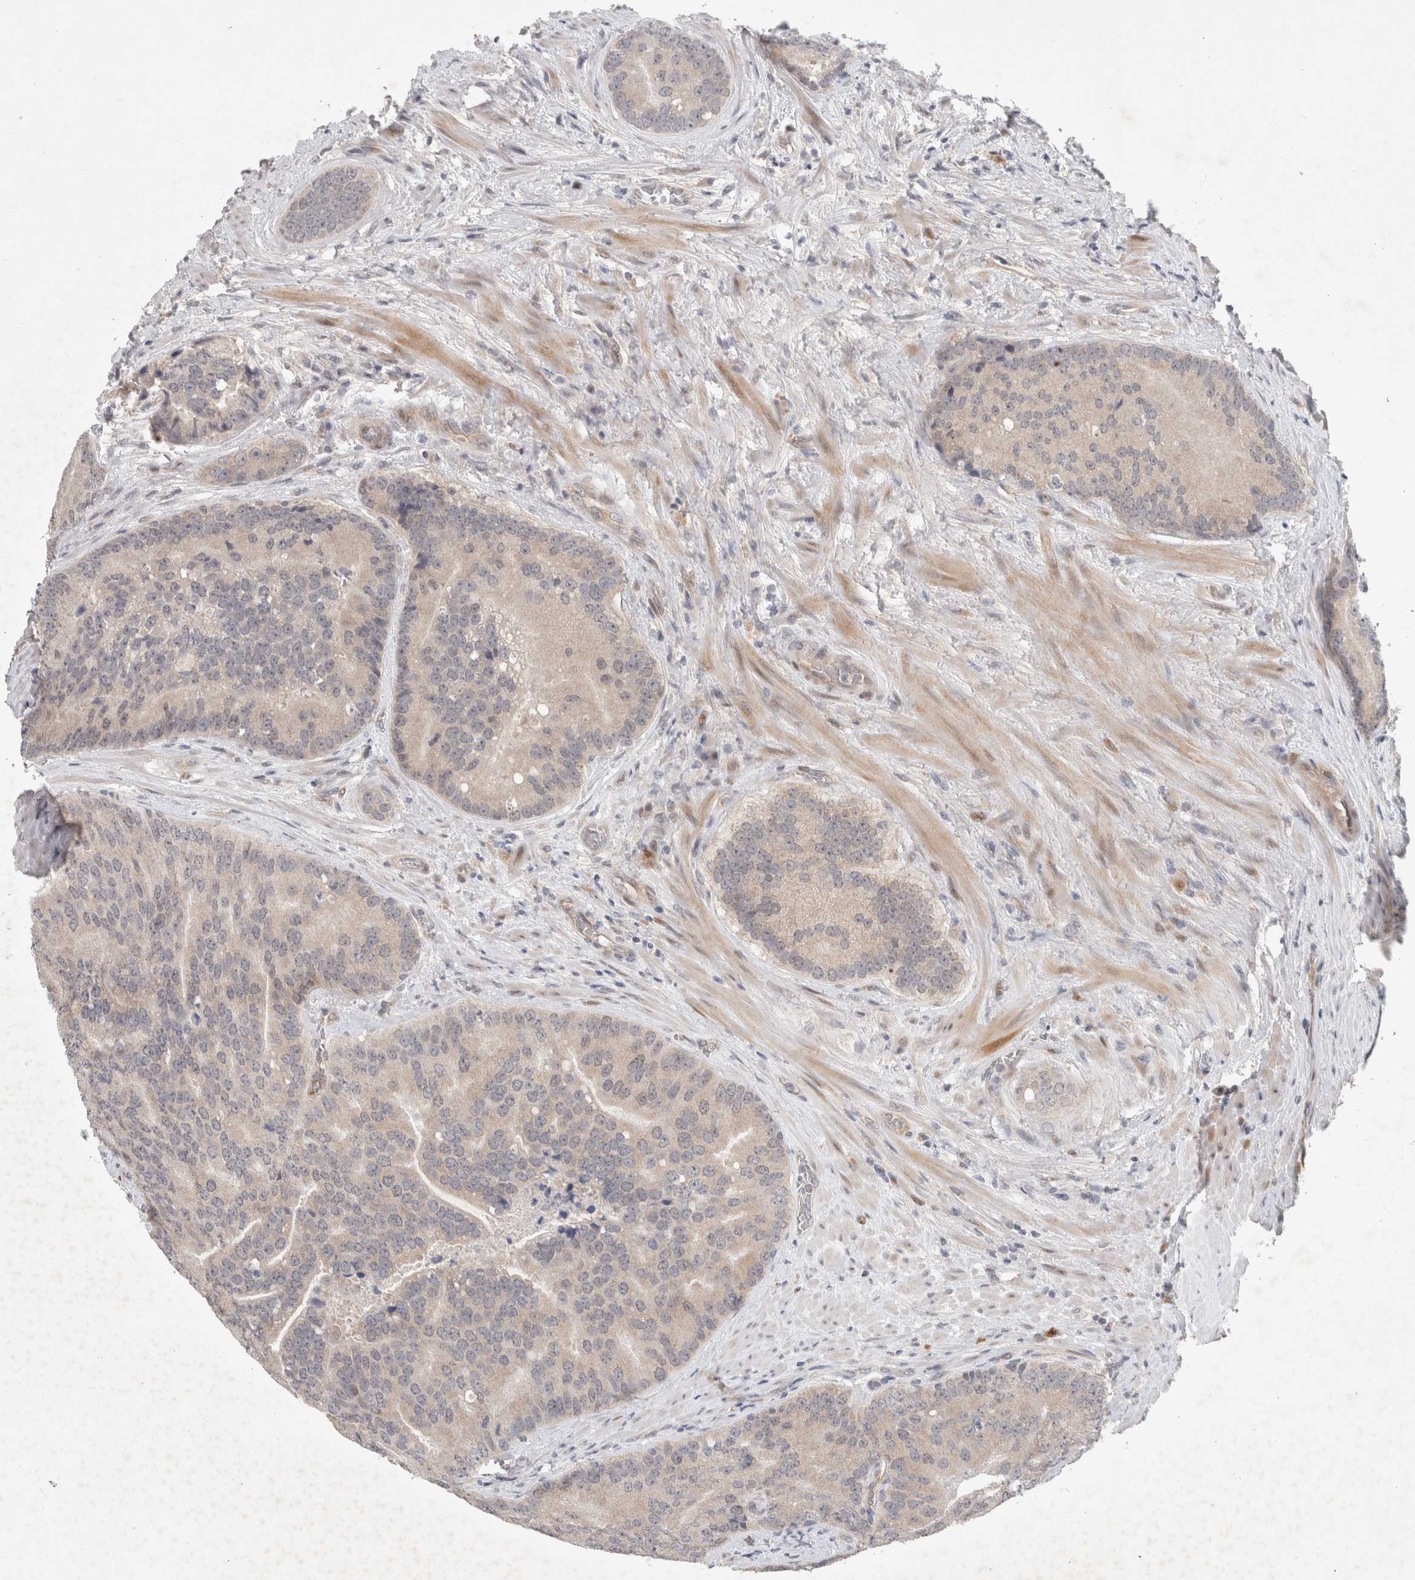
{"staining": {"intensity": "negative", "quantity": "none", "location": "none"}, "tissue": "prostate cancer", "cell_type": "Tumor cells", "image_type": "cancer", "snomed": [{"axis": "morphology", "description": "Adenocarcinoma, High grade"}, {"axis": "topography", "description": "Prostate"}], "caption": "The immunohistochemistry (IHC) micrograph has no significant staining in tumor cells of adenocarcinoma (high-grade) (prostate) tissue.", "gene": "RASAL2", "patient": {"sex": "male", "age": 70}}